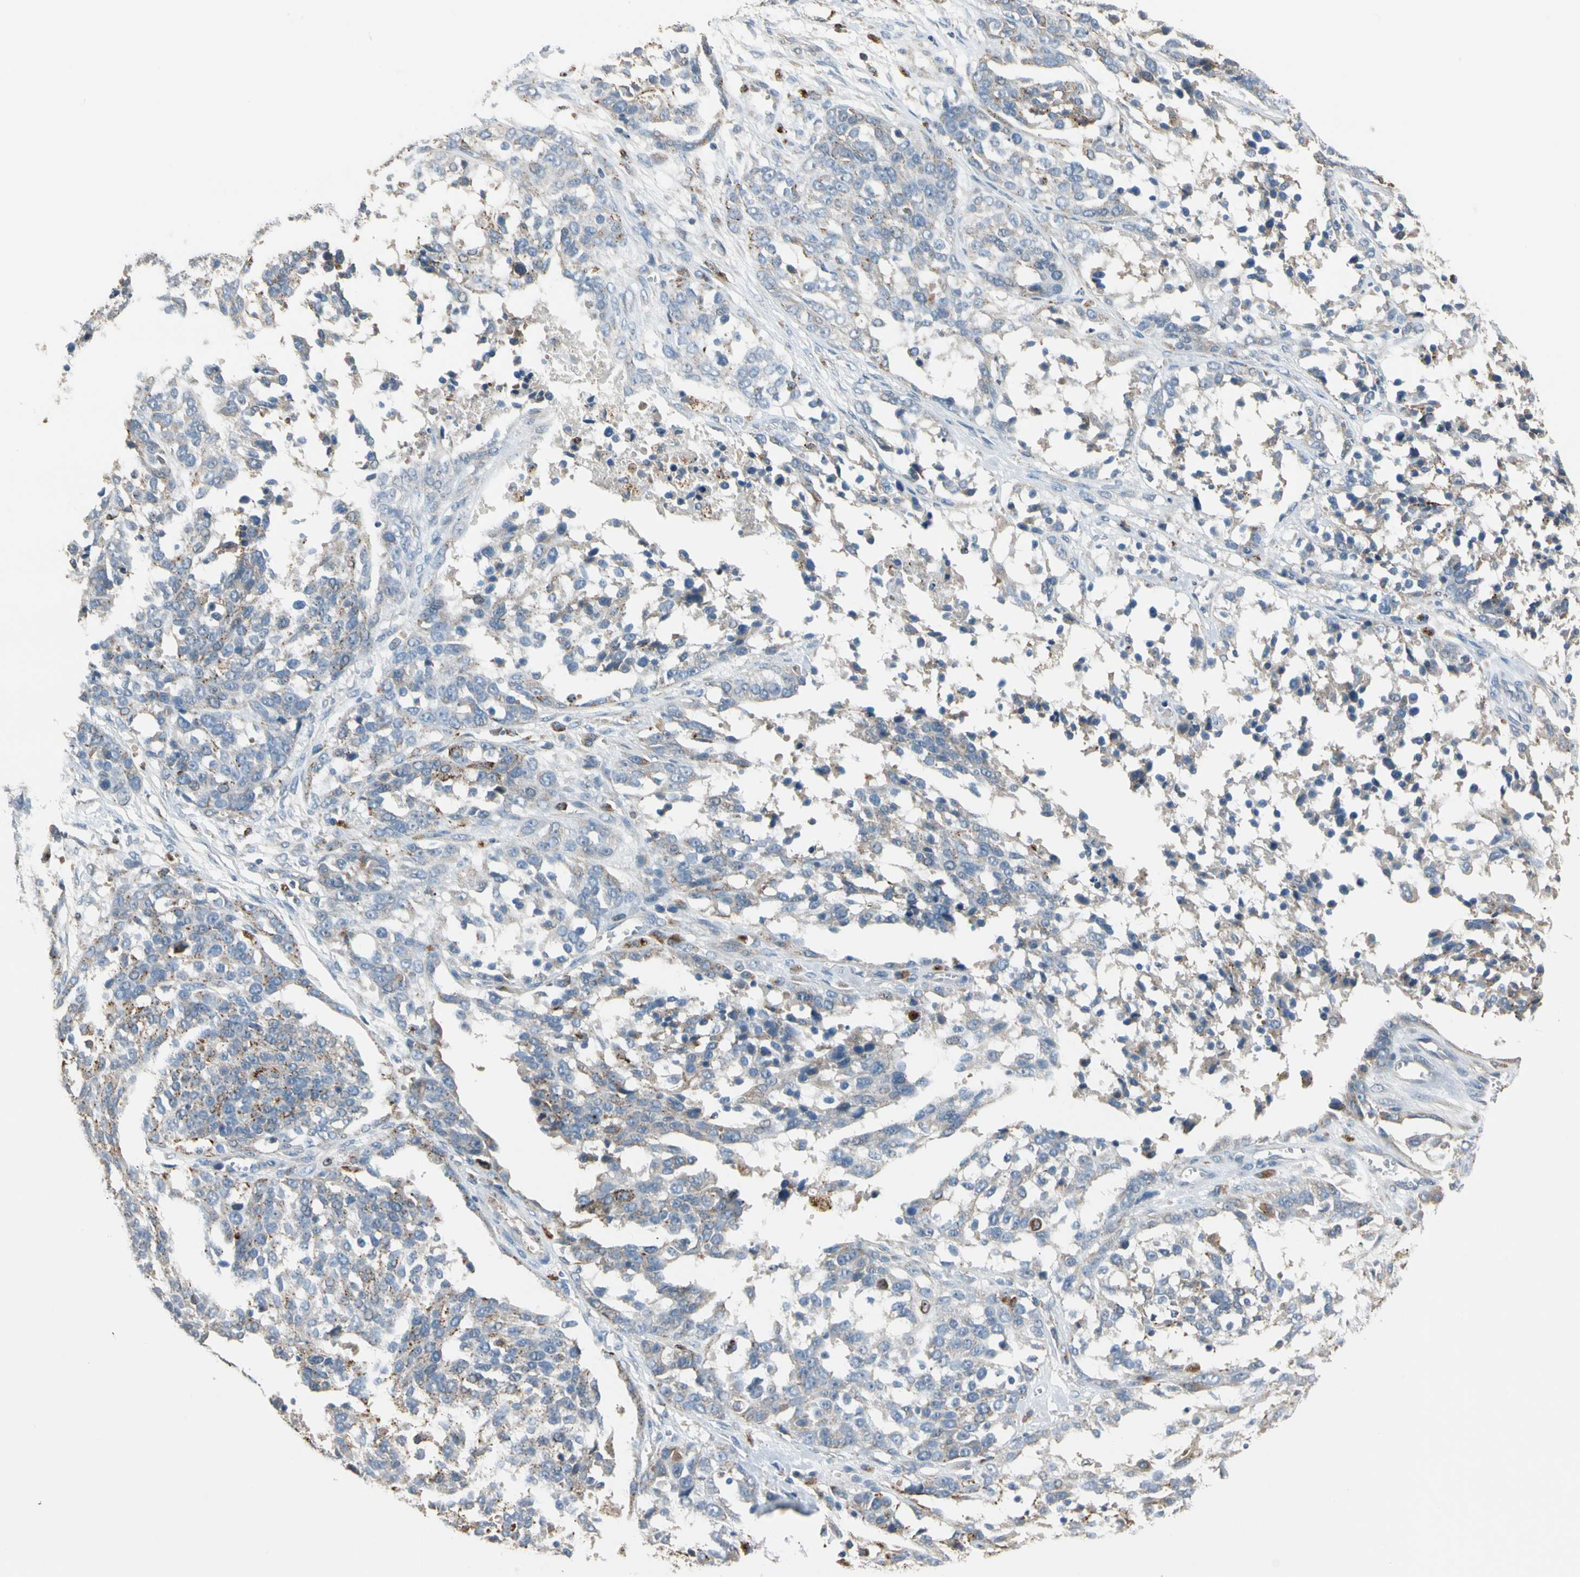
{"staining": {"intensity": "moderate", "quantity": "<25%", "location": "cytoplasmic/membranous"}, "tissue": "ovarian cancer", "cell_type": "Tumor cells", "image_type": "cancer", "snomed": [{"axis": "morphology", "description": "Cystadenocarcinoma, serous, NOS"}, {"axis": "topography", "description": "Ovary"}], "caption": "DAB immunohistochemical staining of human ovarian cancer exhibits moderate cytoplasmic/membranous protein expression in approximately <25% of tumor cells.", "gene": "GM2A", "patient": {"sex": "female", "age": 44}}